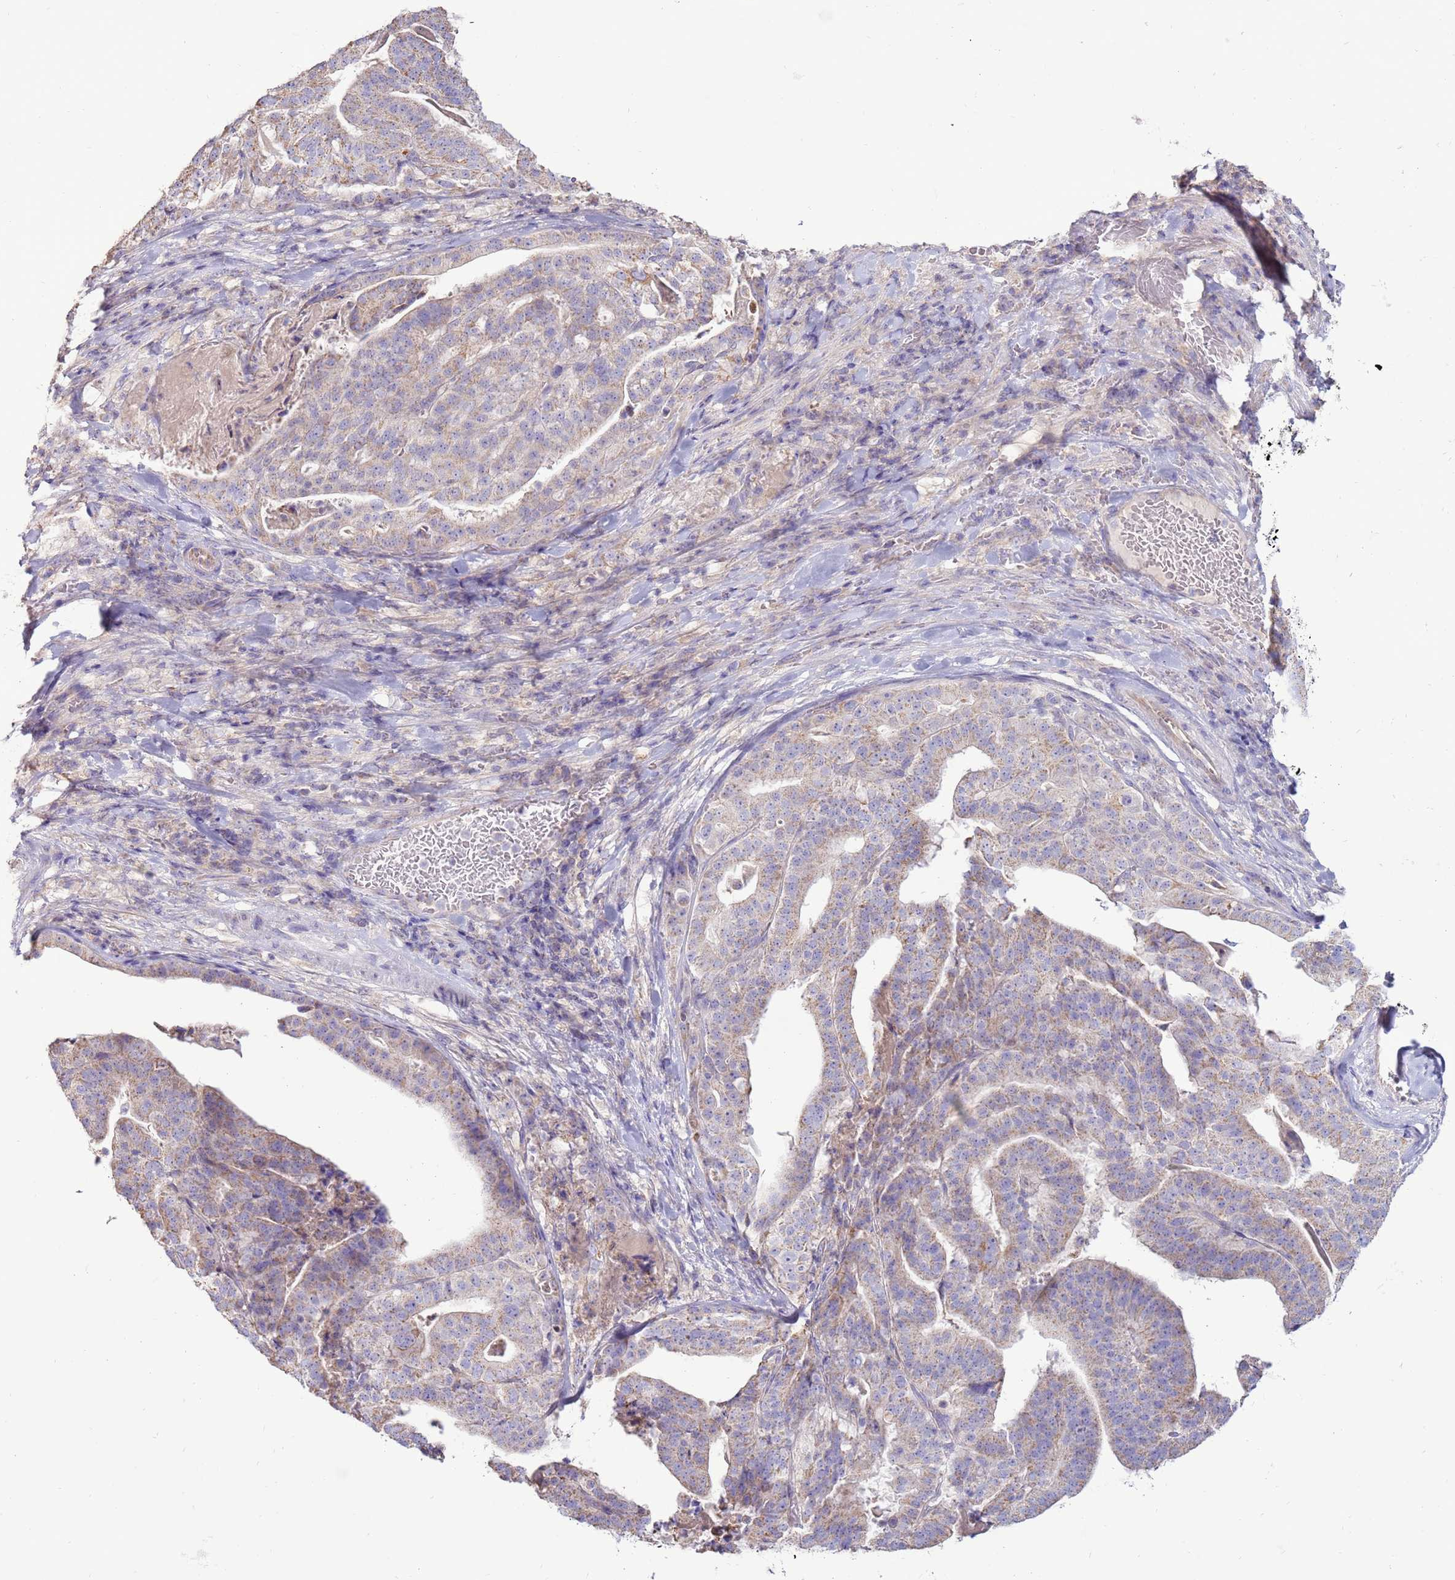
{"staining": {"intensity": "moderate", "quantity": "<25%", "location": "cytoplasmic/membranous"}, "tissue": "stomach cancer", "cell_type": "Tumor cells", "image_type": "cancer", "snomed": [{"axis": "morphology", "description": "Adenocarcinoma, NOS"}, {"axis": "topography", "description": "Stomach"}], "caption": "IHC (DAB) staining of stomach adenocarcinoma shows moderate cytoplasmic/membranous protein expression in about <25% of tumor cells. (DAB (3,3'-diaminobenzidine) IHC with brightfield microscopy, high magnification).", "gene": "TRAPPC4", "patient": {"sex": "male", "age": 48}}